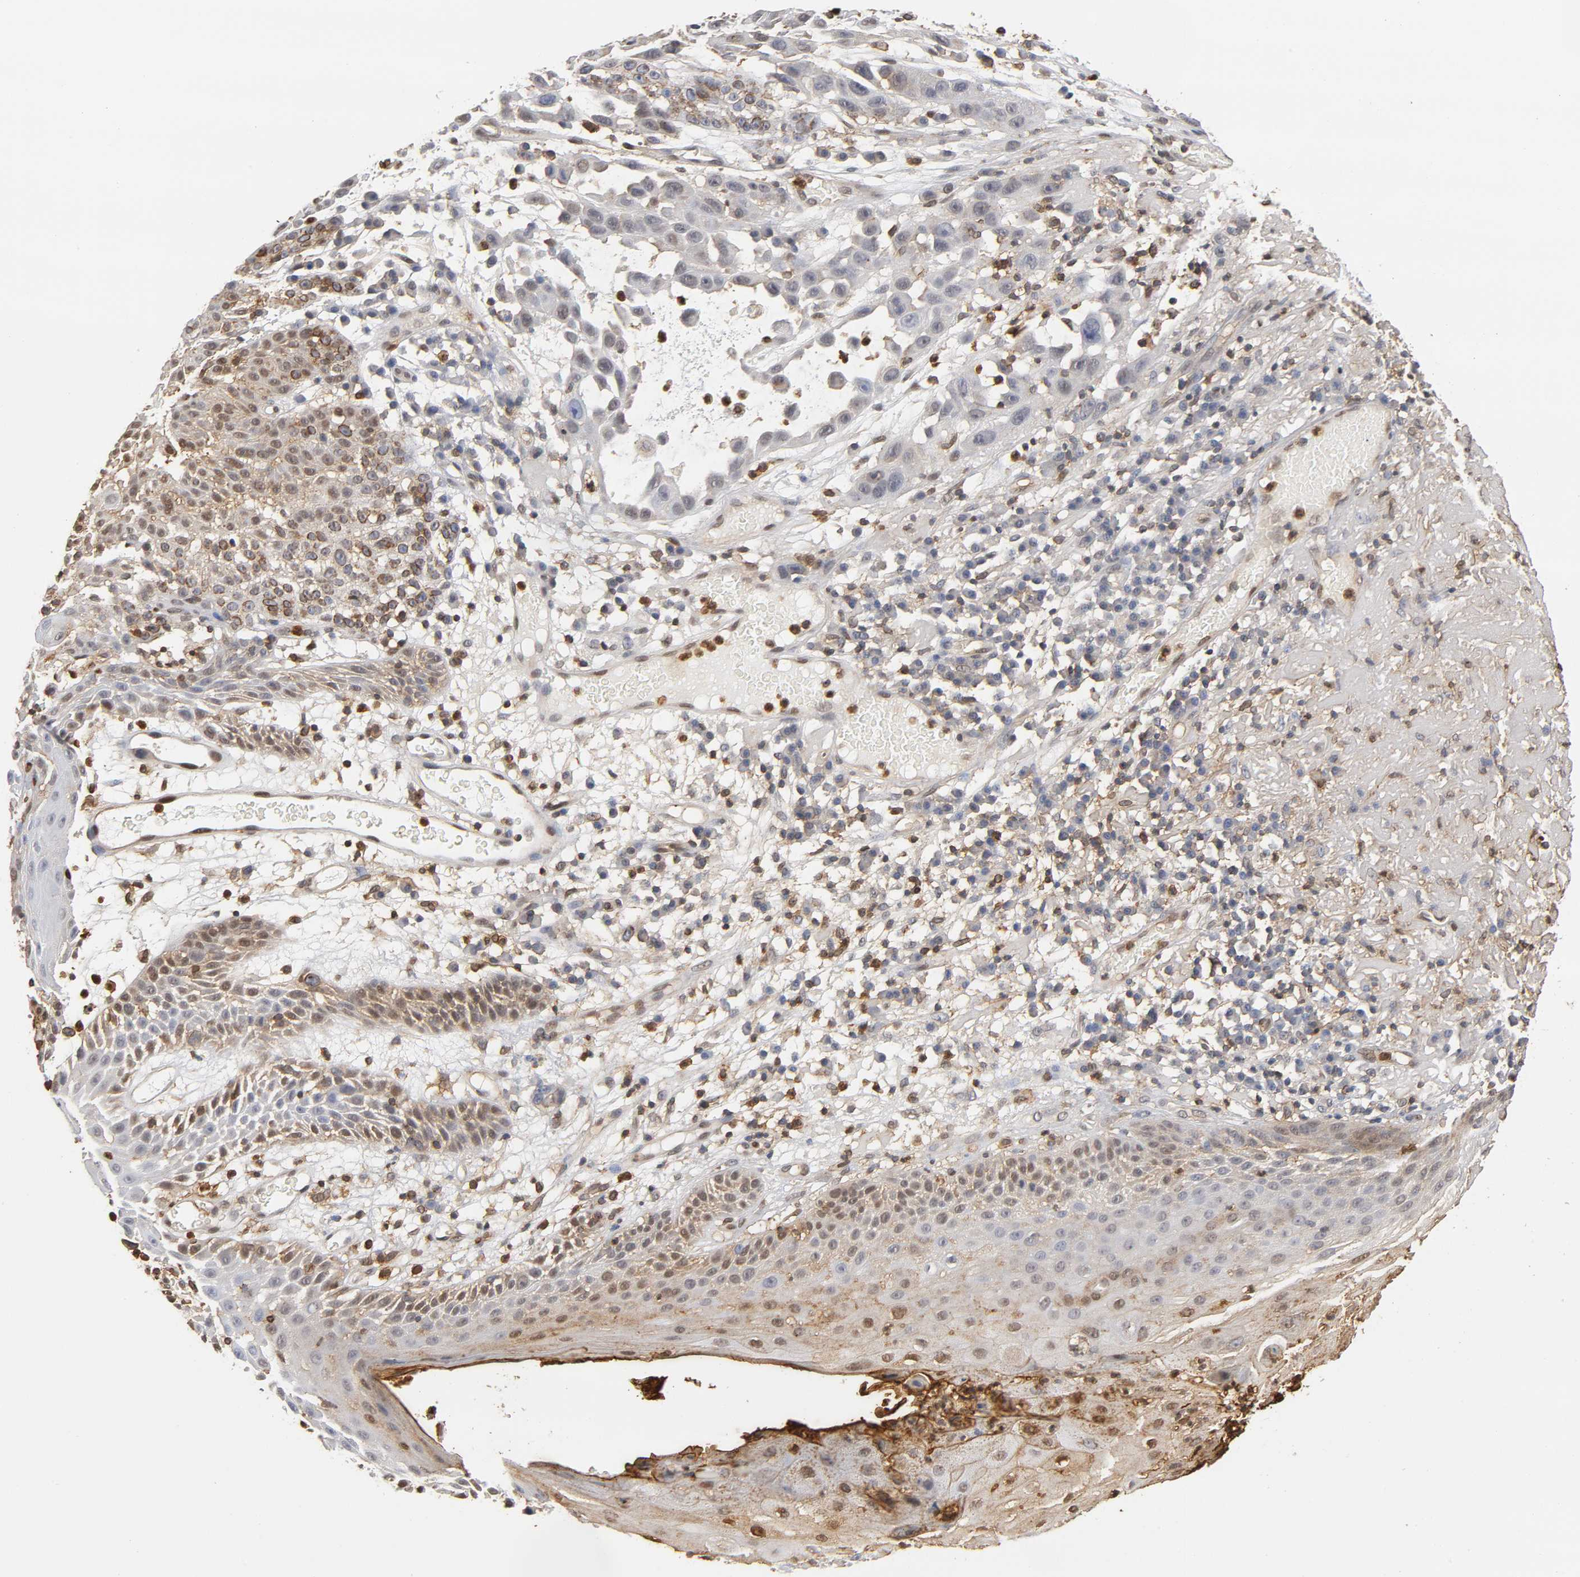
{"staining": {"intensity": "negative", "quantity": "none", "location": "none"}, "tissue": "skin cancer", "cell_type": "Tumor cells", "image_type": "cancer", "snomed": [{"axis": "morphology", "description": "Squamous cell carcinoma, NOS"}, {"axis": "topography", "description": "Skin"}], "caption": "This micrograph is of skin squamous cell carcinoma stained with immunohistochemistry (IHC) to label a protein in brown with the nuclei are counter-stained blue. There is no staining in tumor cells. (Immunohistochemistry (ihc), brightfield microscopy, high magnification).", "gene": "ANXA11", "patient": {"sex": "male", "age": 81}}